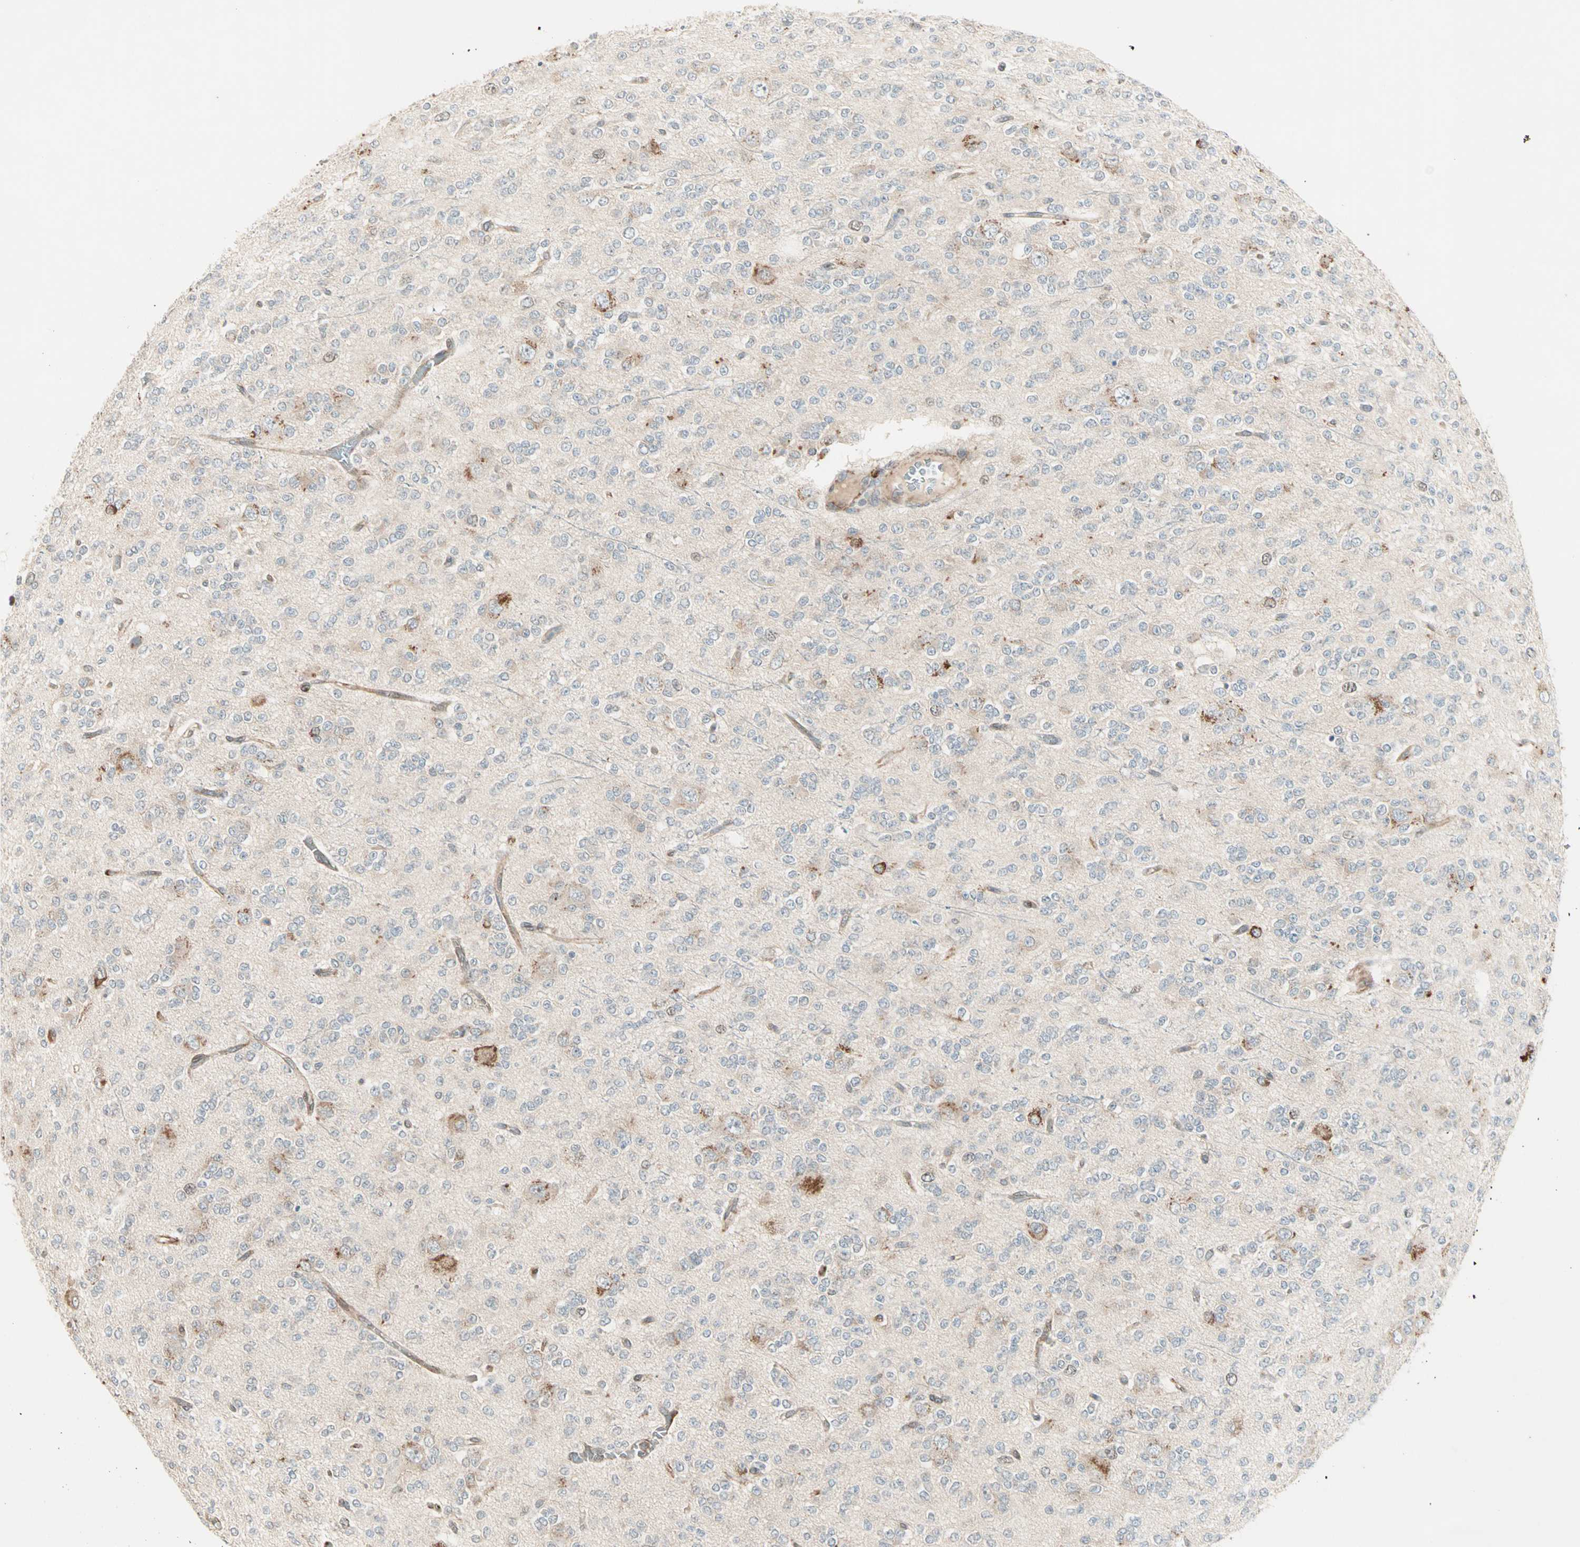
{"staining": {"intensity": "weak", "quantity": "<25%", "location": "cytoplasmic/membranous"}, "tissue": "glioma", "cell_type": "Tumor cells", "image_type": "cancer", "snomed": [{"axis": "morphology", "description": "Glioma, malignant, Low grade"}, {"axis": "topography", "description": "Brain"}], "caption": "Immunohistochemical staining of human malignant low-grade glioma reveals no significant staining in tumor cells.", "gene": "ZNF37A", "patient": {"sex": "male", "age": 38}}